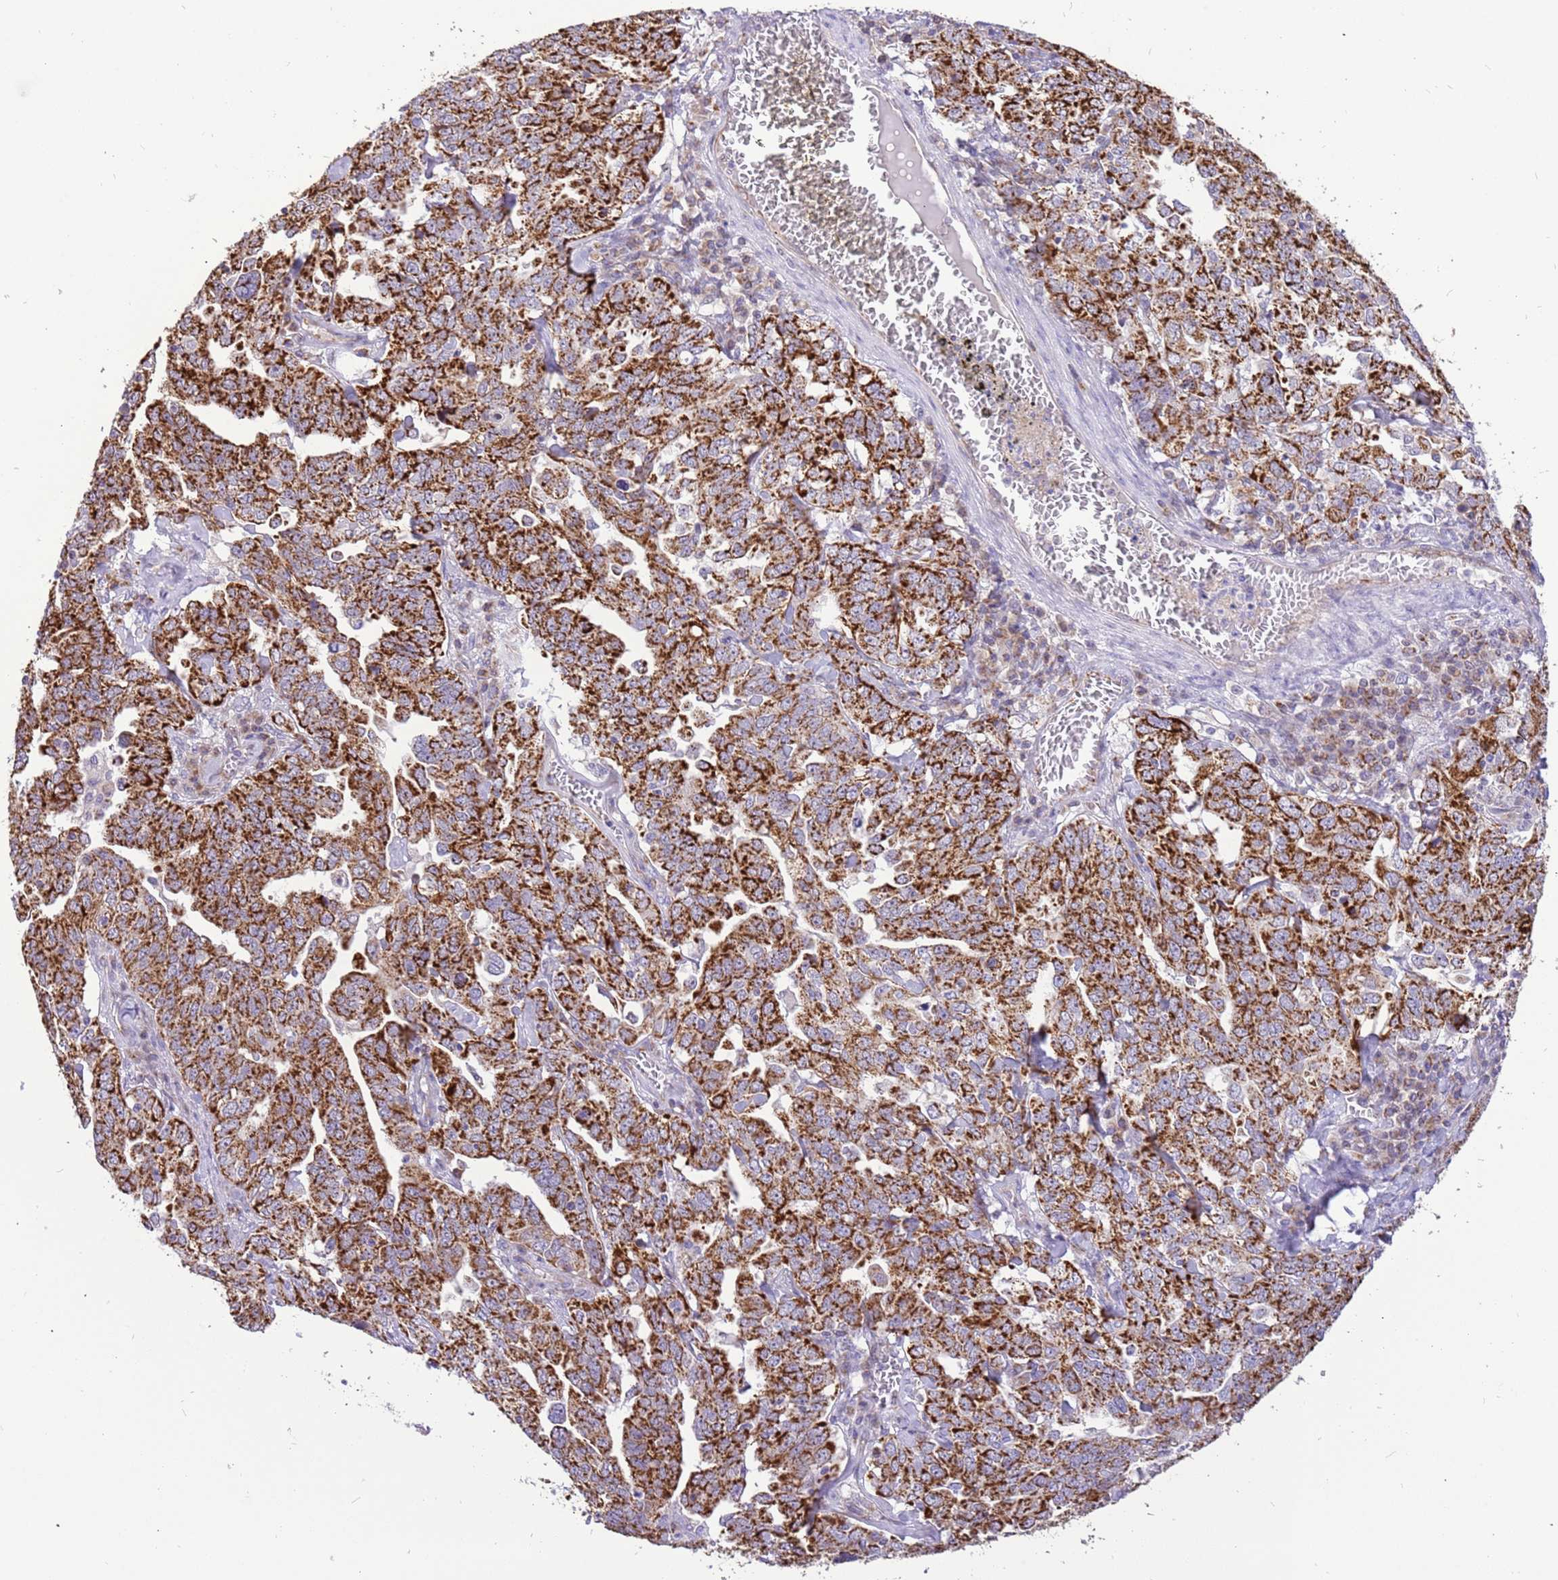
{"staining": {"intensity": "strong", "quantity": "25%-75%", "location": "cytoplasmic/membranous"}, "tissue": "ovarian cancer", "cell_type": "Tumor cells", "image_type": "cancer", "snomed": [{"axis": "morphology", "description": "Carcinoma, endometroid"}, {"axis": "topography", "description": "Ovary"}], "caption": "Strong cytoplasmic/membranous expression for a protein is present in about 25%-75% of tumor cells of ovarian cancer (endometroid carcinoma) using immunohistochemistry.", "gene": "COX17", "patient": {"sex": "female", "age": 62}}